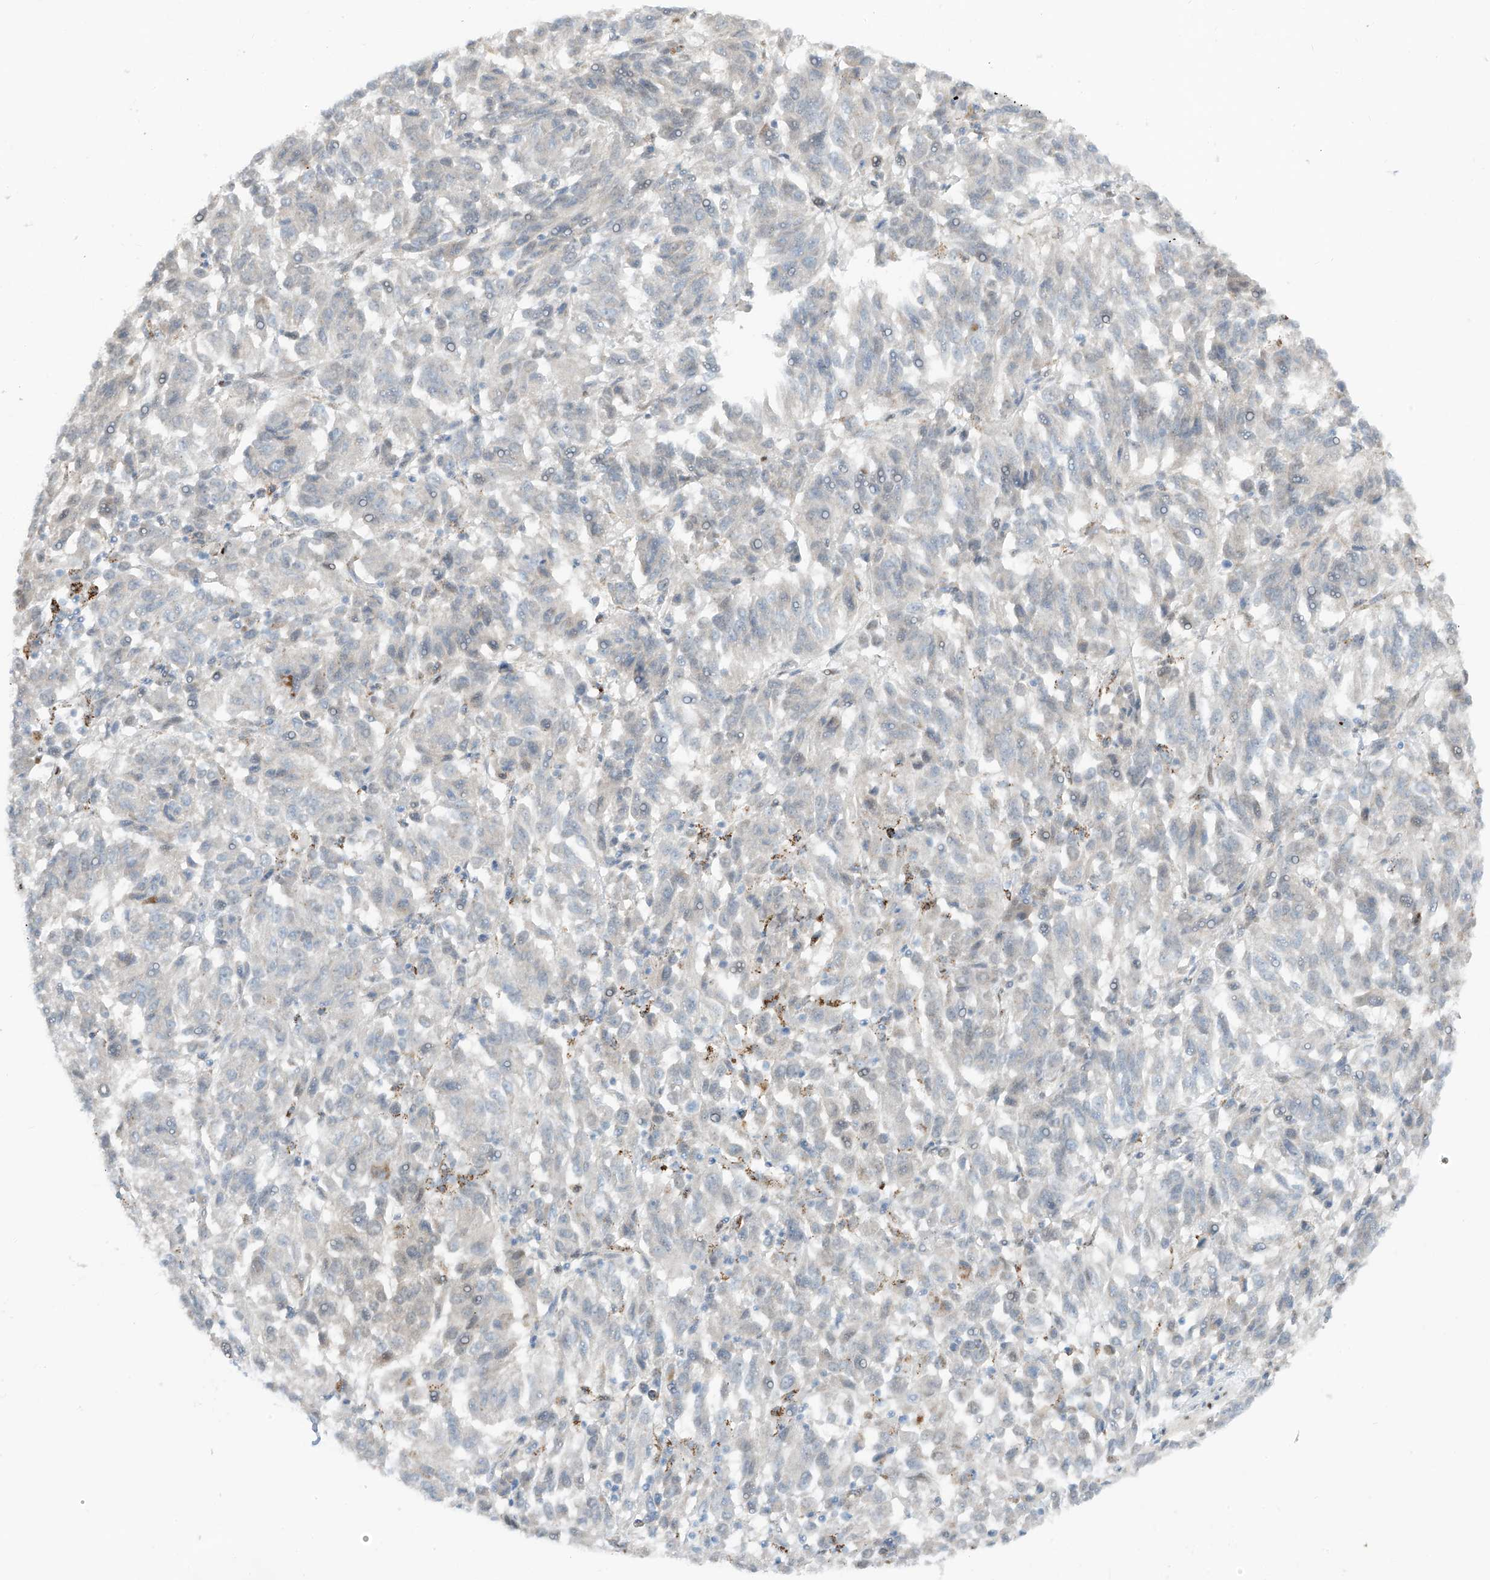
{"staining": {"intensity": "moderate", "quantity": "<25%", "location": "nuclear"}, "tissue": "melanoma", "cell_type": "Tumor cells", "image_type": "cancer", "snomed": [{"axis": "morphology", "description": "Malignant melanoma, NOS"}, {"axis": "topography", "description": "Skin"}], "caption": "Immunohistochemical staining of human malignant melanoma displays low levels of moderate nuclear protein staining in approximately <25% of tumor cells.", "gene": "PM20D2", "patient": {"sex": "female", "age": 82}}